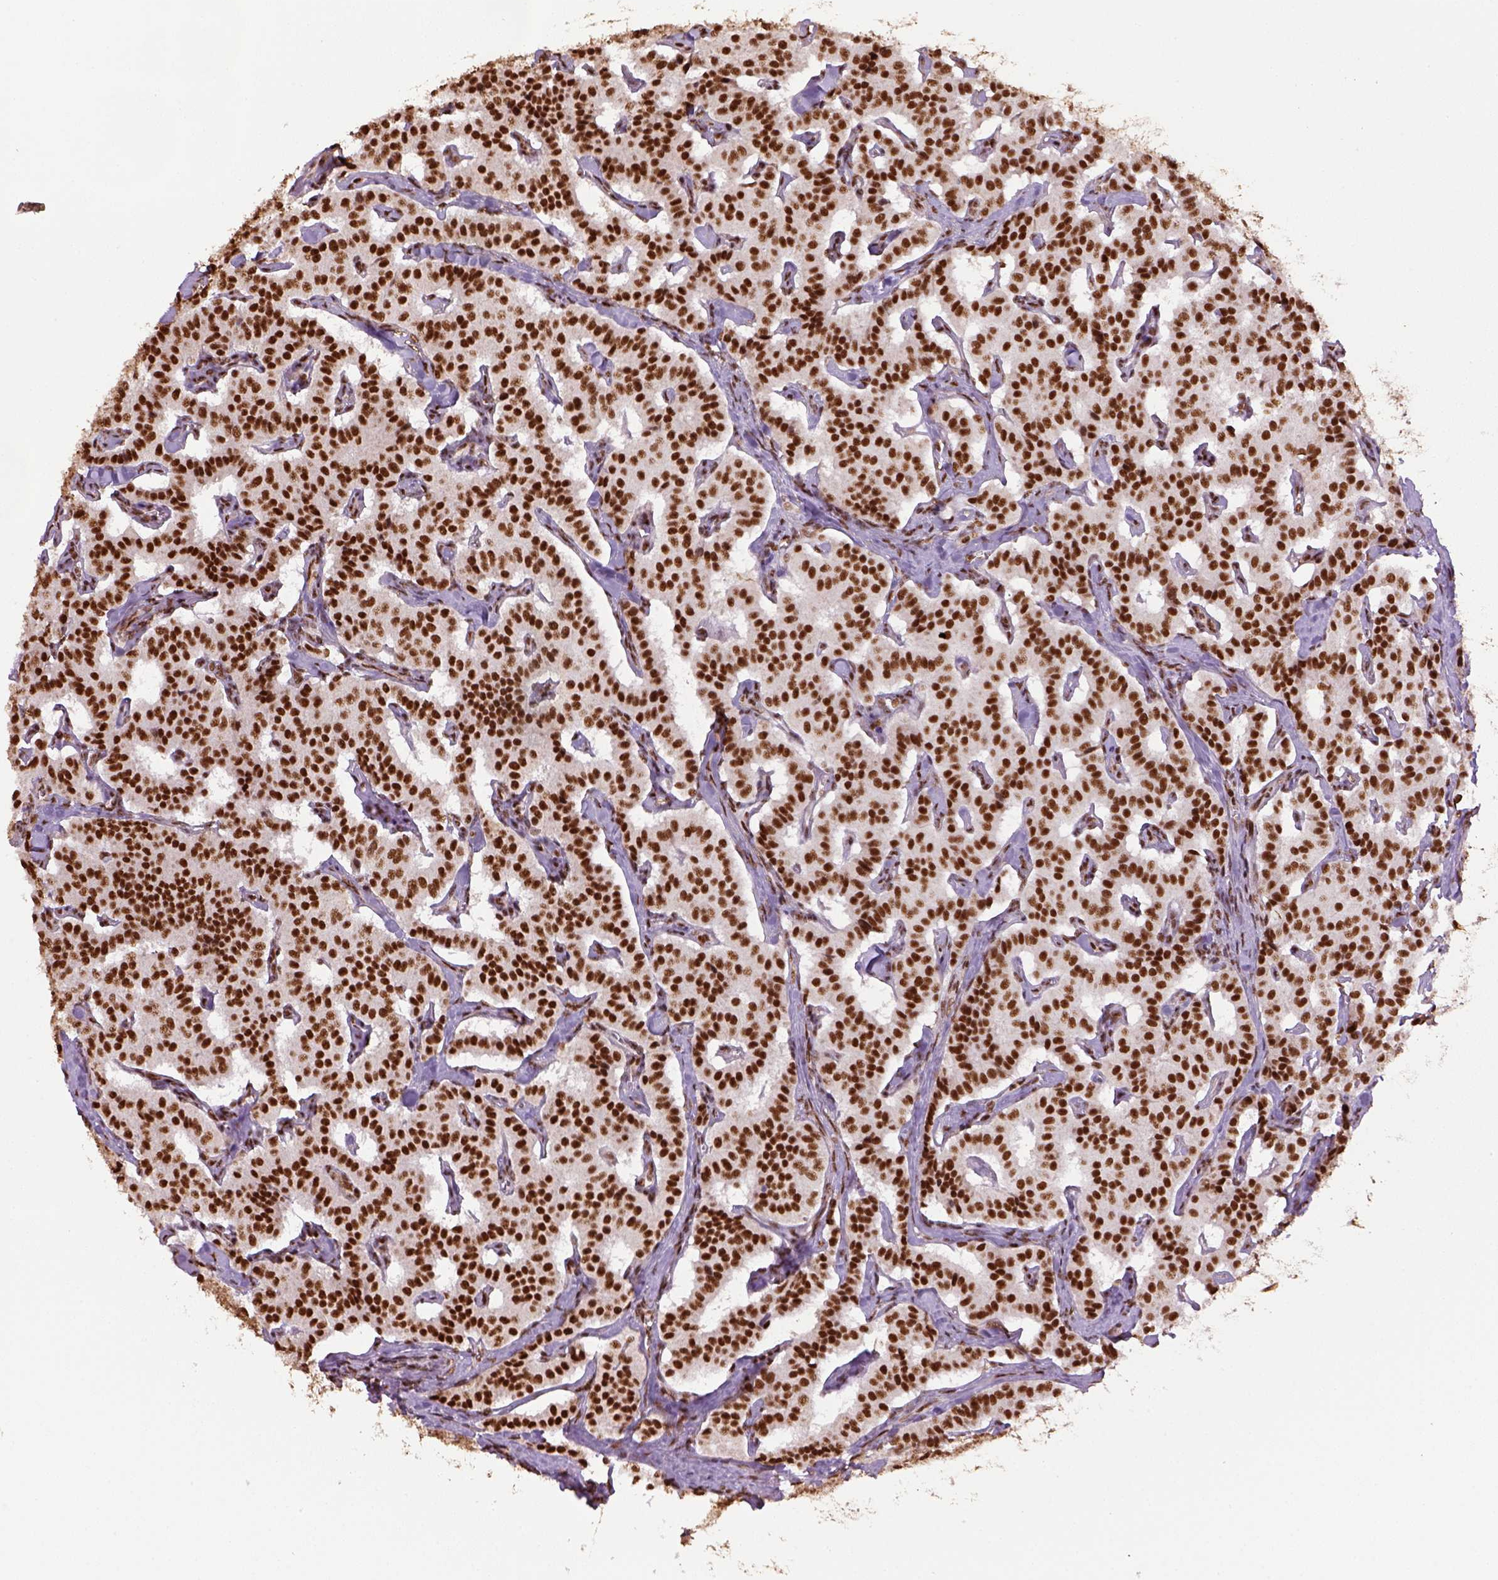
{"staining": {"intensity": "strong", "quantity": ">75%", "location": "nuclear"}, "tissue": "carcinoid", "cell_type": "Tumor cells", "image_type": "cancer", "snomed": [{"axis": "morphology", "description": "Carcinoid, malignant, NOS"}, {"axis": "topography", "description": "Lung"}], "caption": "Immunohistochemical staining of human carcinoid displays high levels of strong nuclear protein positivity in about >75% of tumor cells.", "gene": "CCAR1", "patient": {"sex": "female", "age": 46}}